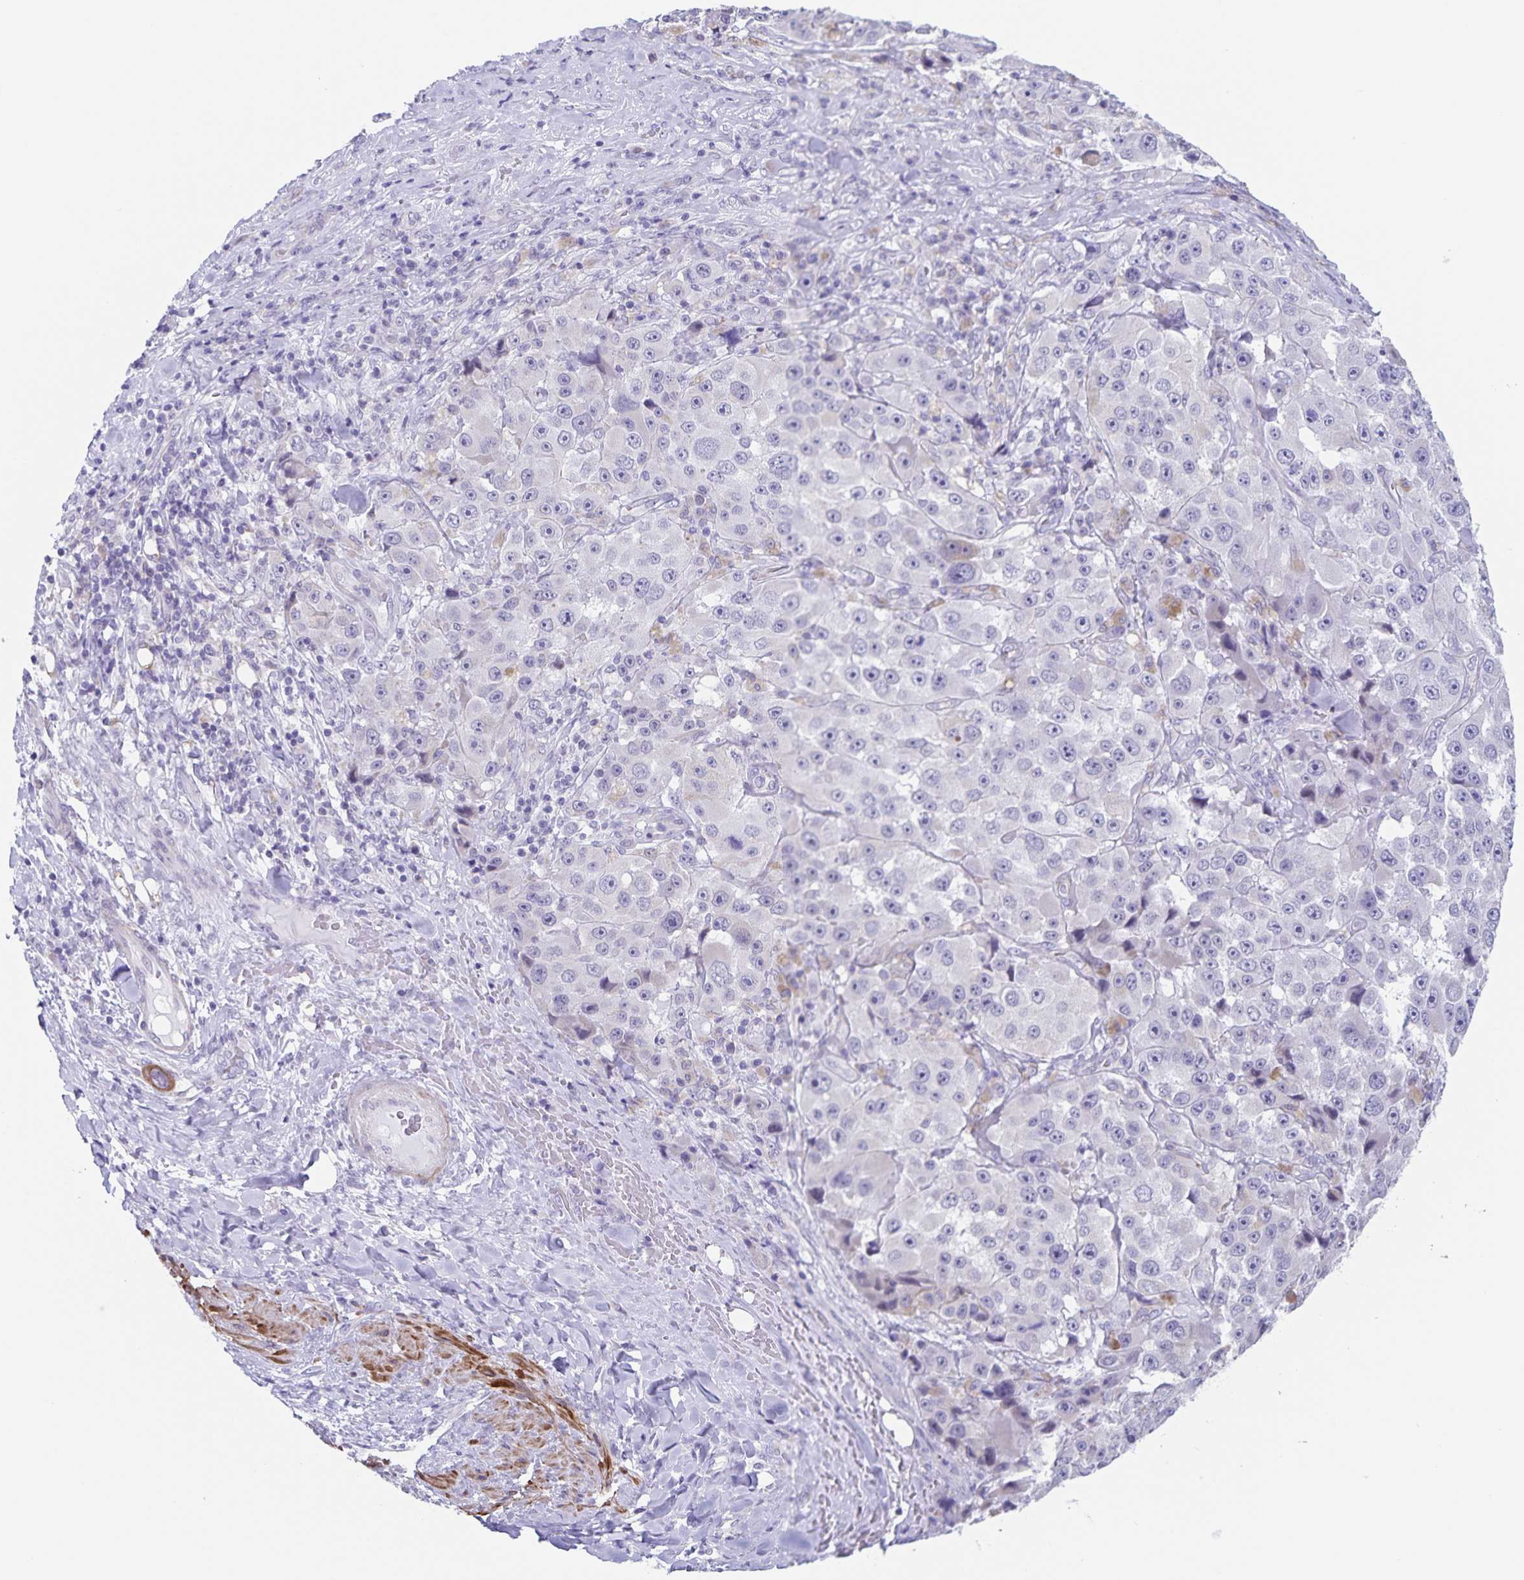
{"staining": {"intensity": "negative", "quantity": "none", "location": "none"}, "tissue": "melanoma", "cell_type": "Tumor cells", "image_type": "cancer", "snomed": [{"axis": "morphology", "description": "Malignant melanoma, Metastatic site"}, {"axis": "topography", "description": "Lymph node"}], "caption": "Tumor cells show no significant positivity in melanoma.", "gene": "SYNM", "patient": {"sex": "male", "age": 62}}